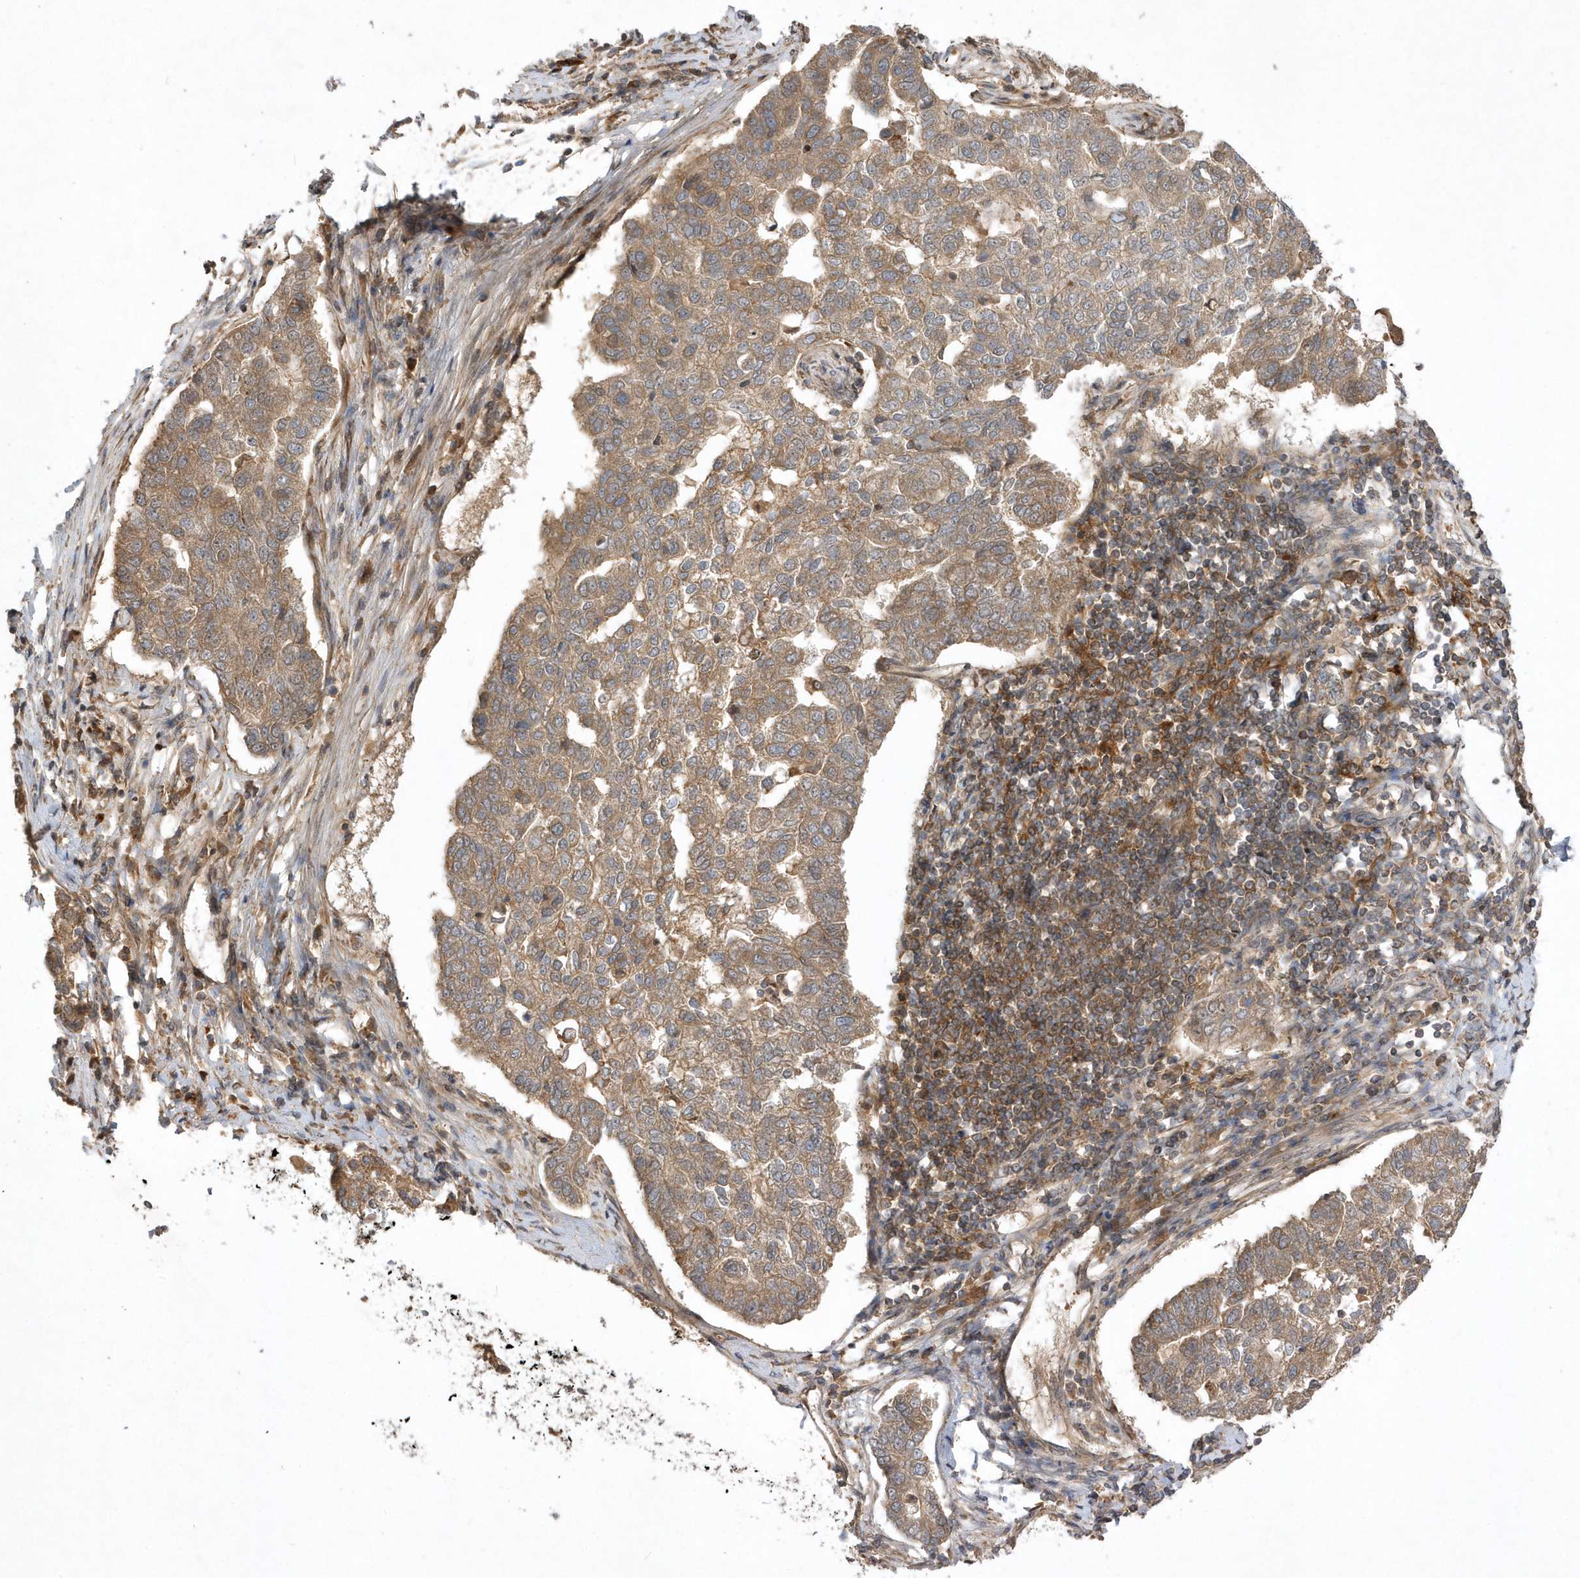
{"staining": {"intensity": "moderate", "quantity": ">75%", "location": "cytoplasmic/membranous"}, "tissue": "pancreatic cancer", "cell_type": "Tumor cells", "image_type": "cancer", "snomed": [{"axis": "morphology", "description": "Adenocarcinoma, NOS"}, {"axis": "topography", "description": "Pancreas"}], "caption": "Pancreatic cancer stained with IHC reveals moderate cytoplasmic/membranous staining in about >75% of tumor cells.", "gene": "GFM2", "patient": {"sex": "female", "age": 61}}